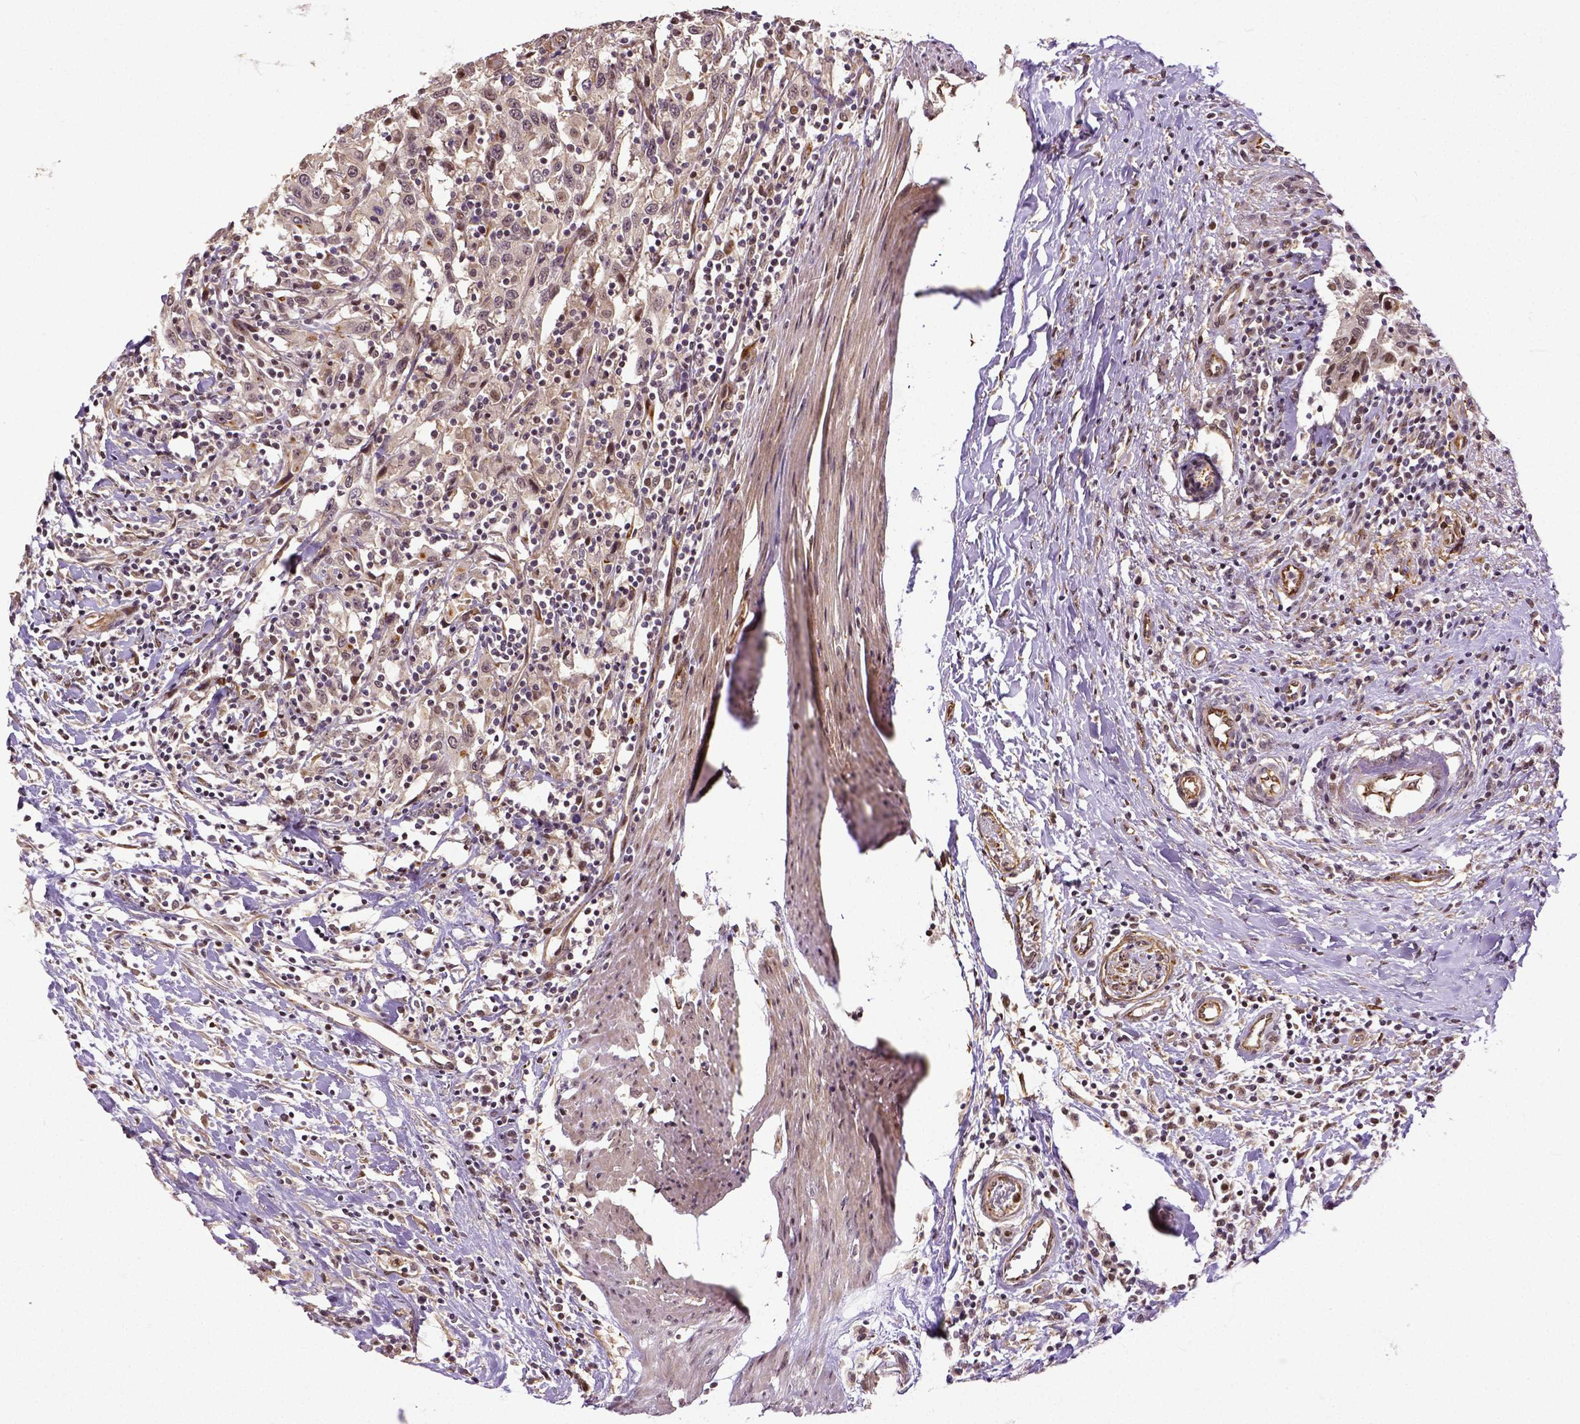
{"staining": {"intensity": "weak", "quantity": "25%-75%", "location": "cytoplasmic/membranous"}, "tissue": "urothelial cancer", "cell_type": "Tumor cells", "image_type": "cancer", "snomed": [{"axis": "morphology", "description": "Urothelial carcinoma, High grade"}, {"axis": "topography", "description": "Urinary bladder"}], "caption": "Immunohistochemistry (IHC) of human urothelial carcinoma (high-grade) displays low levels of weak cytoplasmic/membranous staining in about 25%-75% of tumor cells.", "gene": "DICER1", "patient": {"sex": "male", "age": 61}}